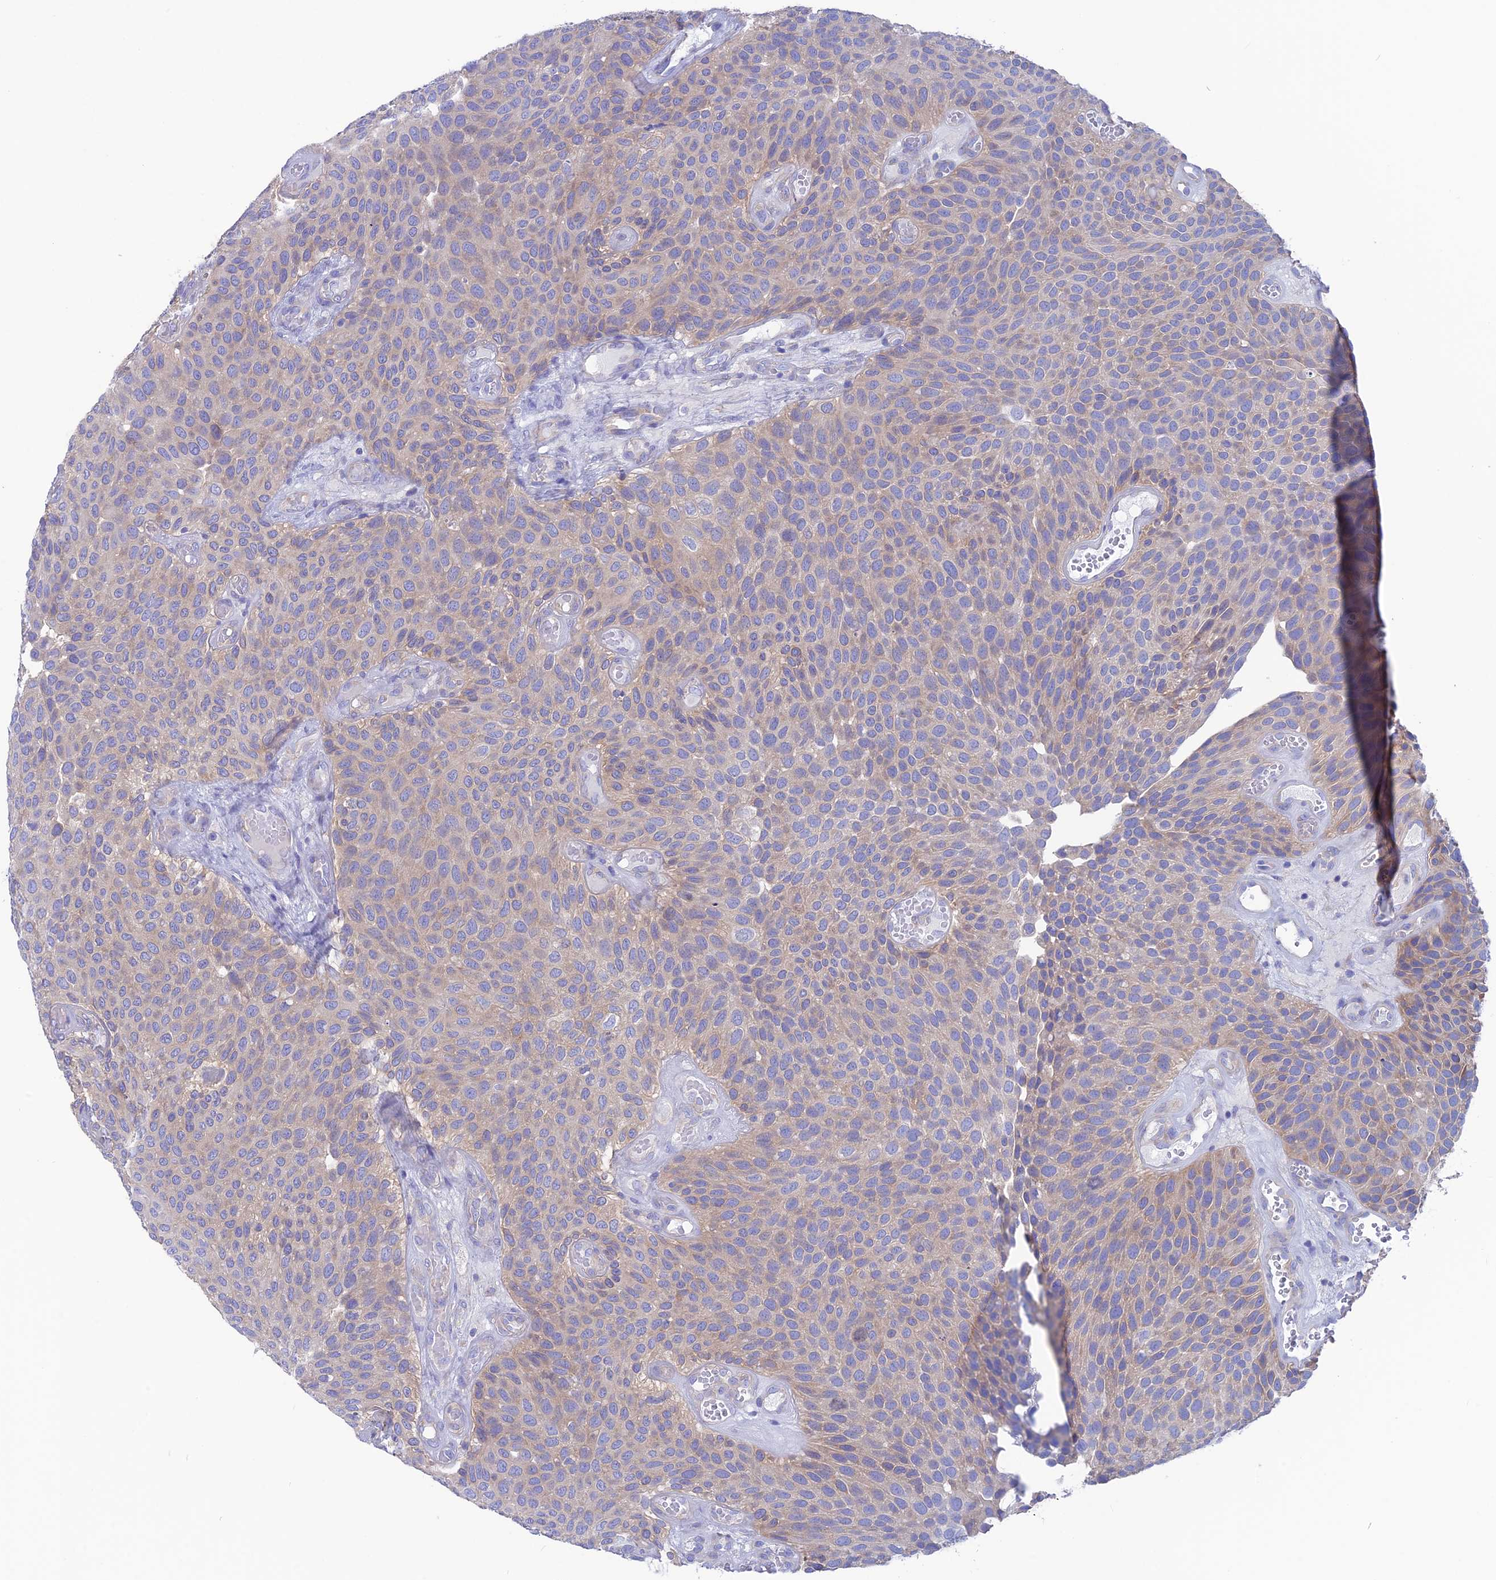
{"staining": {"intensity": "weak", "quantity": "<25%", "location": "cytoplasmic/membranous"}, "tissue": "urothelial cancer", "cell_type": "Tumor cells", "image_type": "cancer", "snomed": [{"axis": "morphology", "description": "Urothelial carcinoma, Low grade"}, {"axis": "topography", "description": "Urinary bladder"}], "caption": "Human urothelial cancer stained for a protein using immunohistochemistry demonstrates no positivity in tumor cells.", "gene": "LZTFL1", "patient": {"sex": "male", "age": 89}}